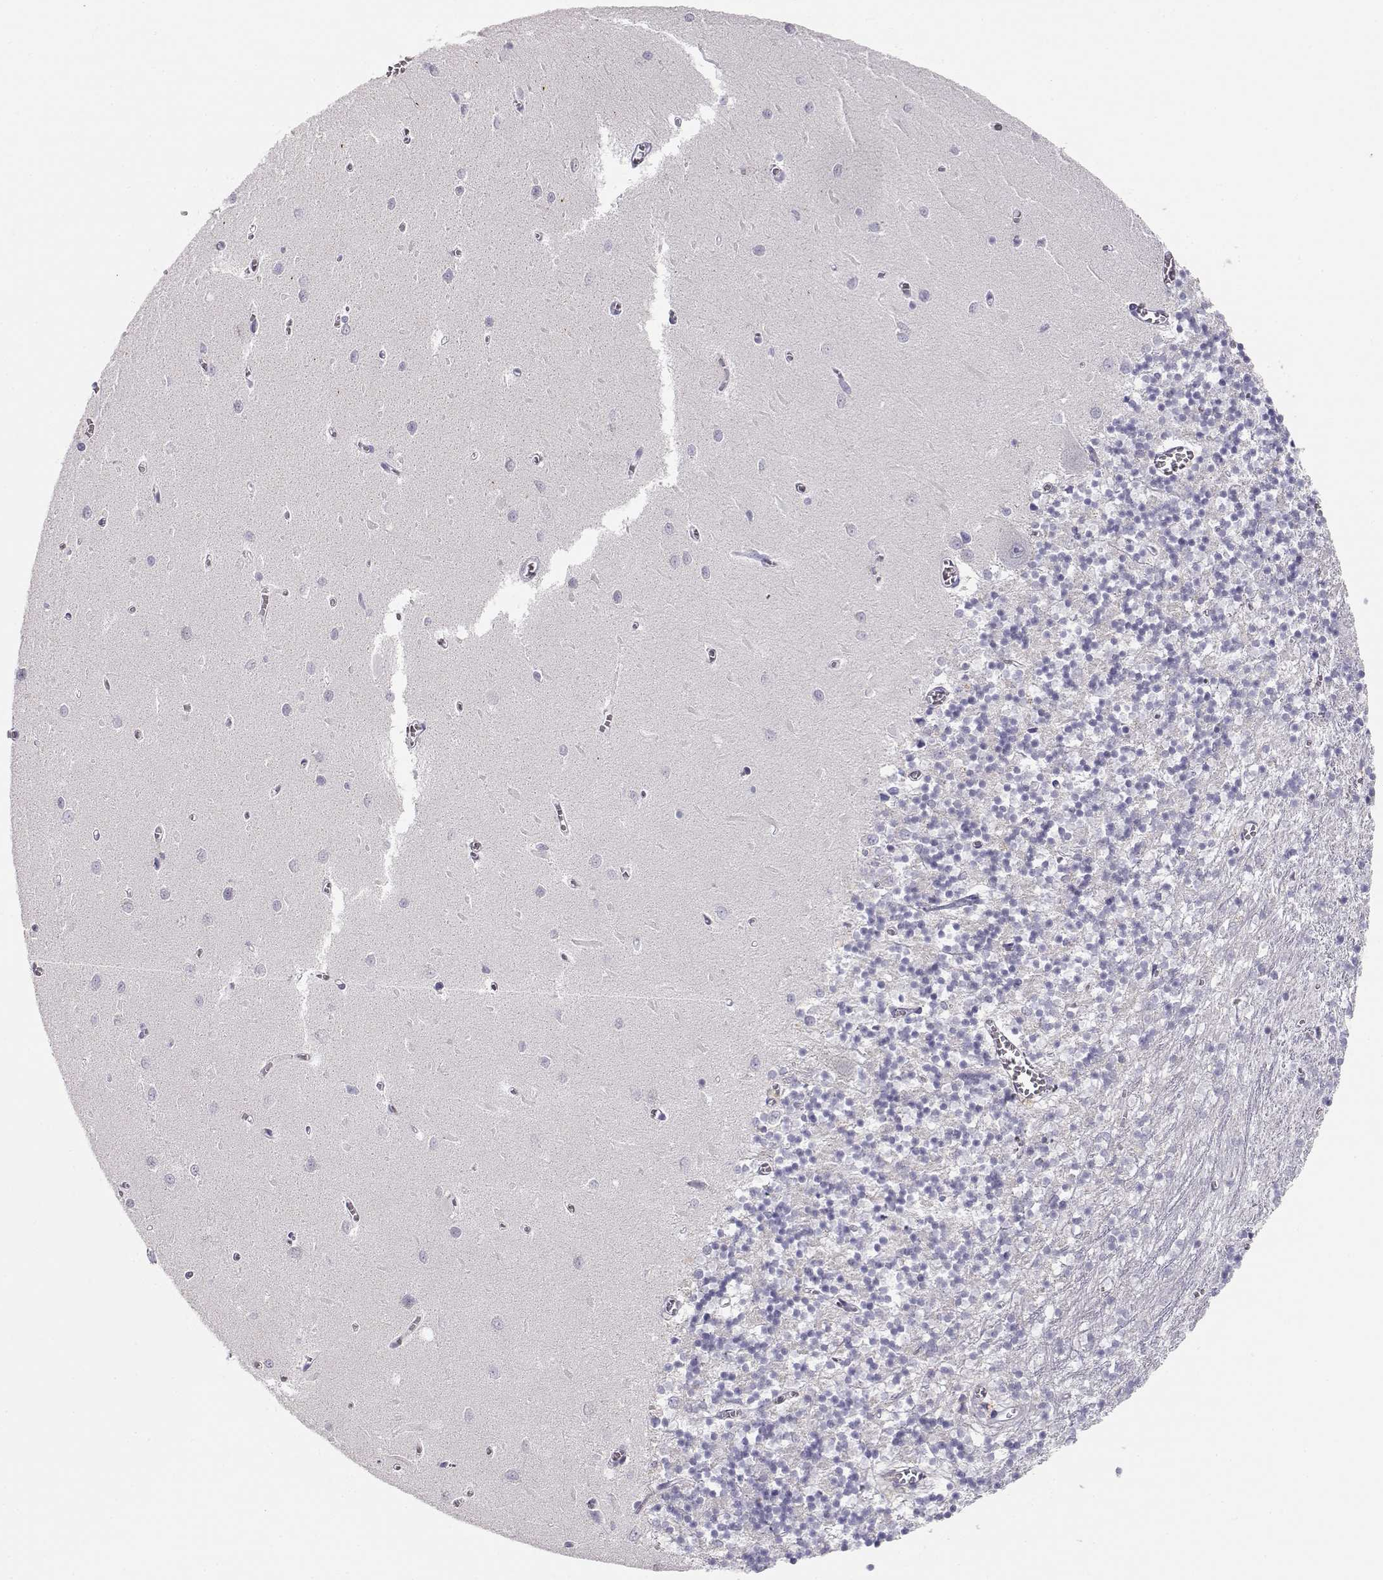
{"staining": {"intensity": "negative", "quantity": "none", "location": "none"}, "tissue": "cerebellum", "cell_type": "Cells in granular layer", "image_type": "normal", "snomed": [{"axis": "morphology", "description": "Normal tissue, NOS"}, {"axis": "topography", "description": "Cerebellum"}], "caption": "A histopathology image of cerebellum stained for a protein exhibits no brown staining in cells in granular layer. (DAB IHC with hematoxylin counter stain).", "gene": "FAM166A", "patient": {"sex": "female", "age": 64}}